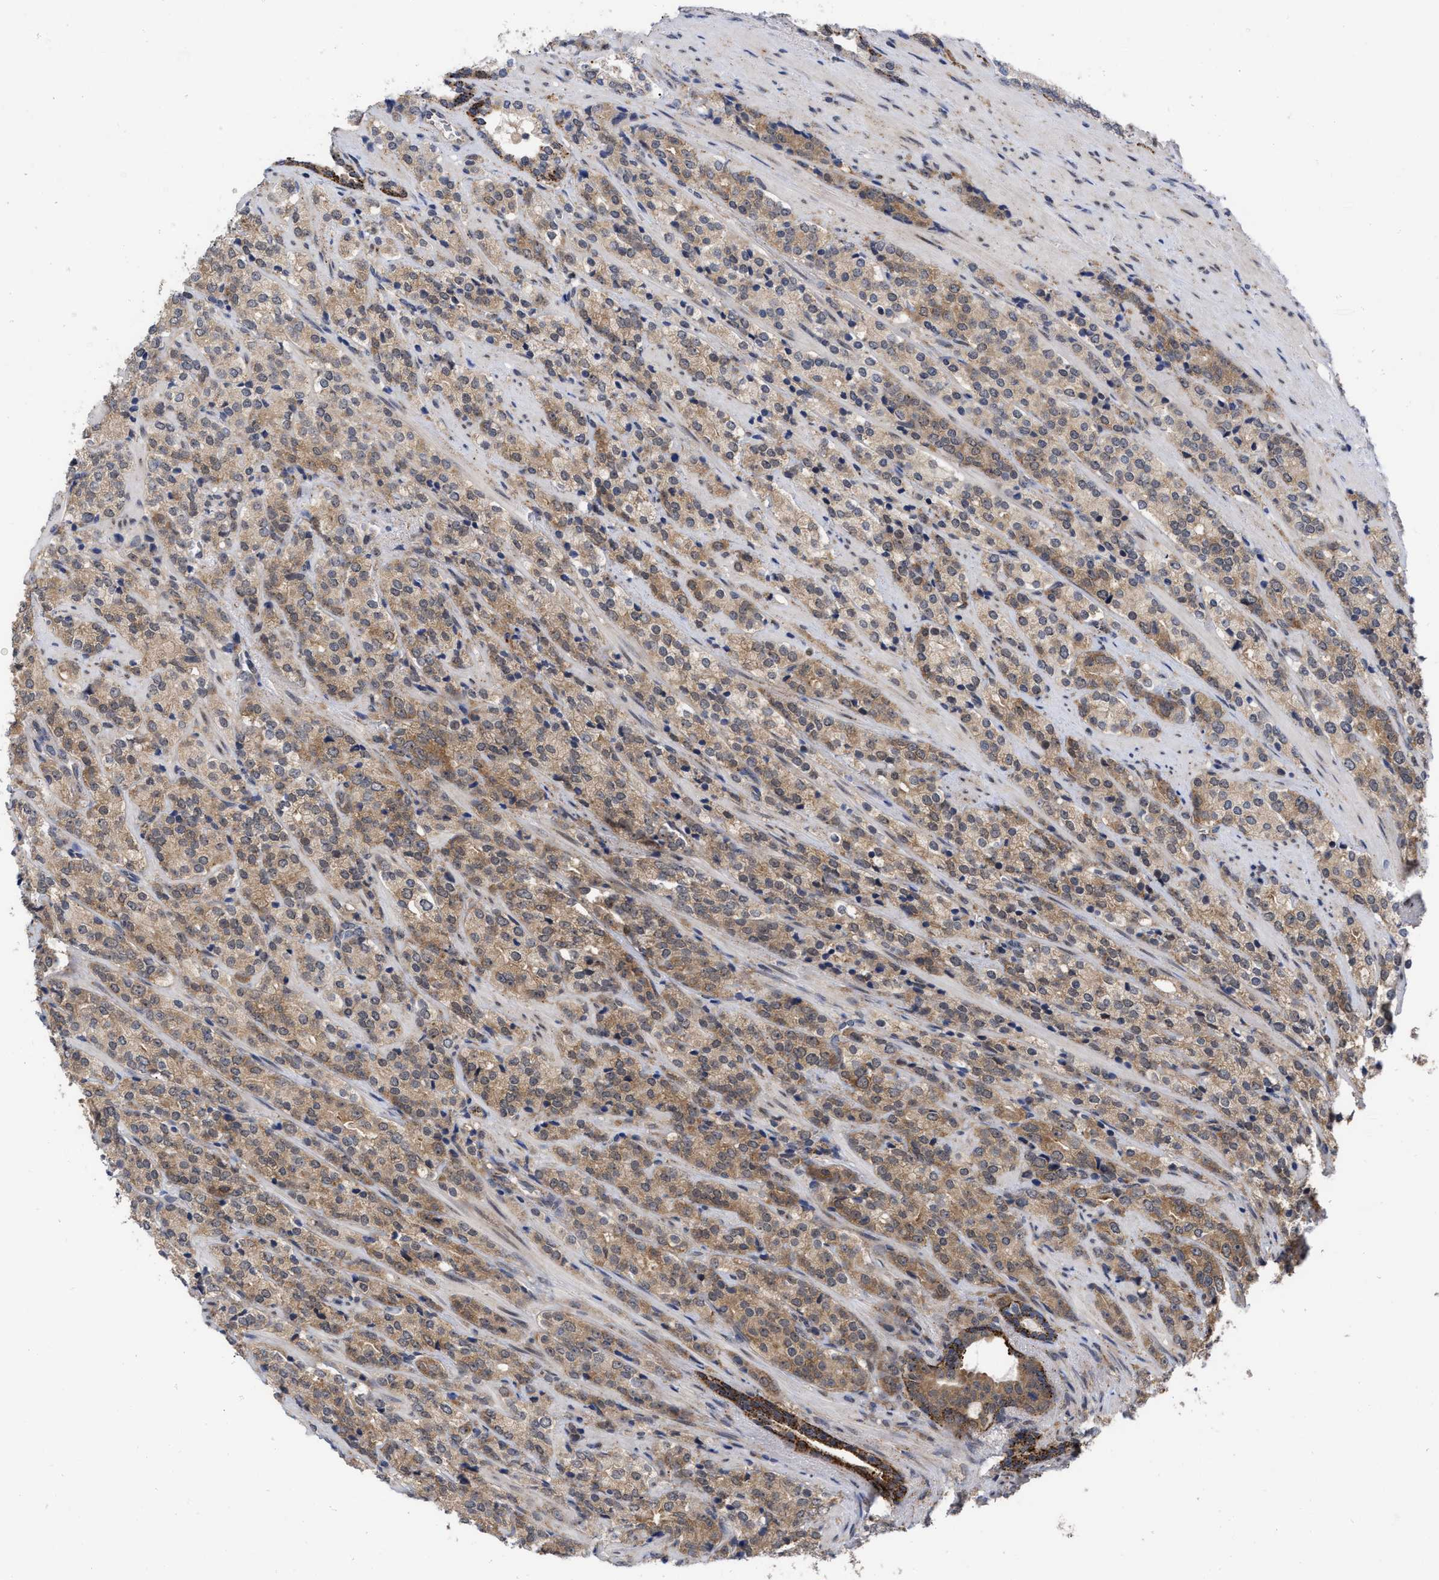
{"staining": {"intensity": "moderate", "quantity": ">75%", "location": "cytoplasmic/membranous"}, "tissue": "prostate cancer", "cell_type": "Tumor cells", "image_type": "cancer", "snomed": [{"axis": "morphology", "description": "Adenocarcinoma, High grade"}, {"axis": "topography", "description": "Prostate"}], "caption": "The image displays staining of adenocarcinoma (high-grade) (prostate), revealing moderate cytoplasmic/membranous protein positivity (brown color) within tumor cells.", "gene": "UPF1", "patient": {"sex": "male", "age": 71}}